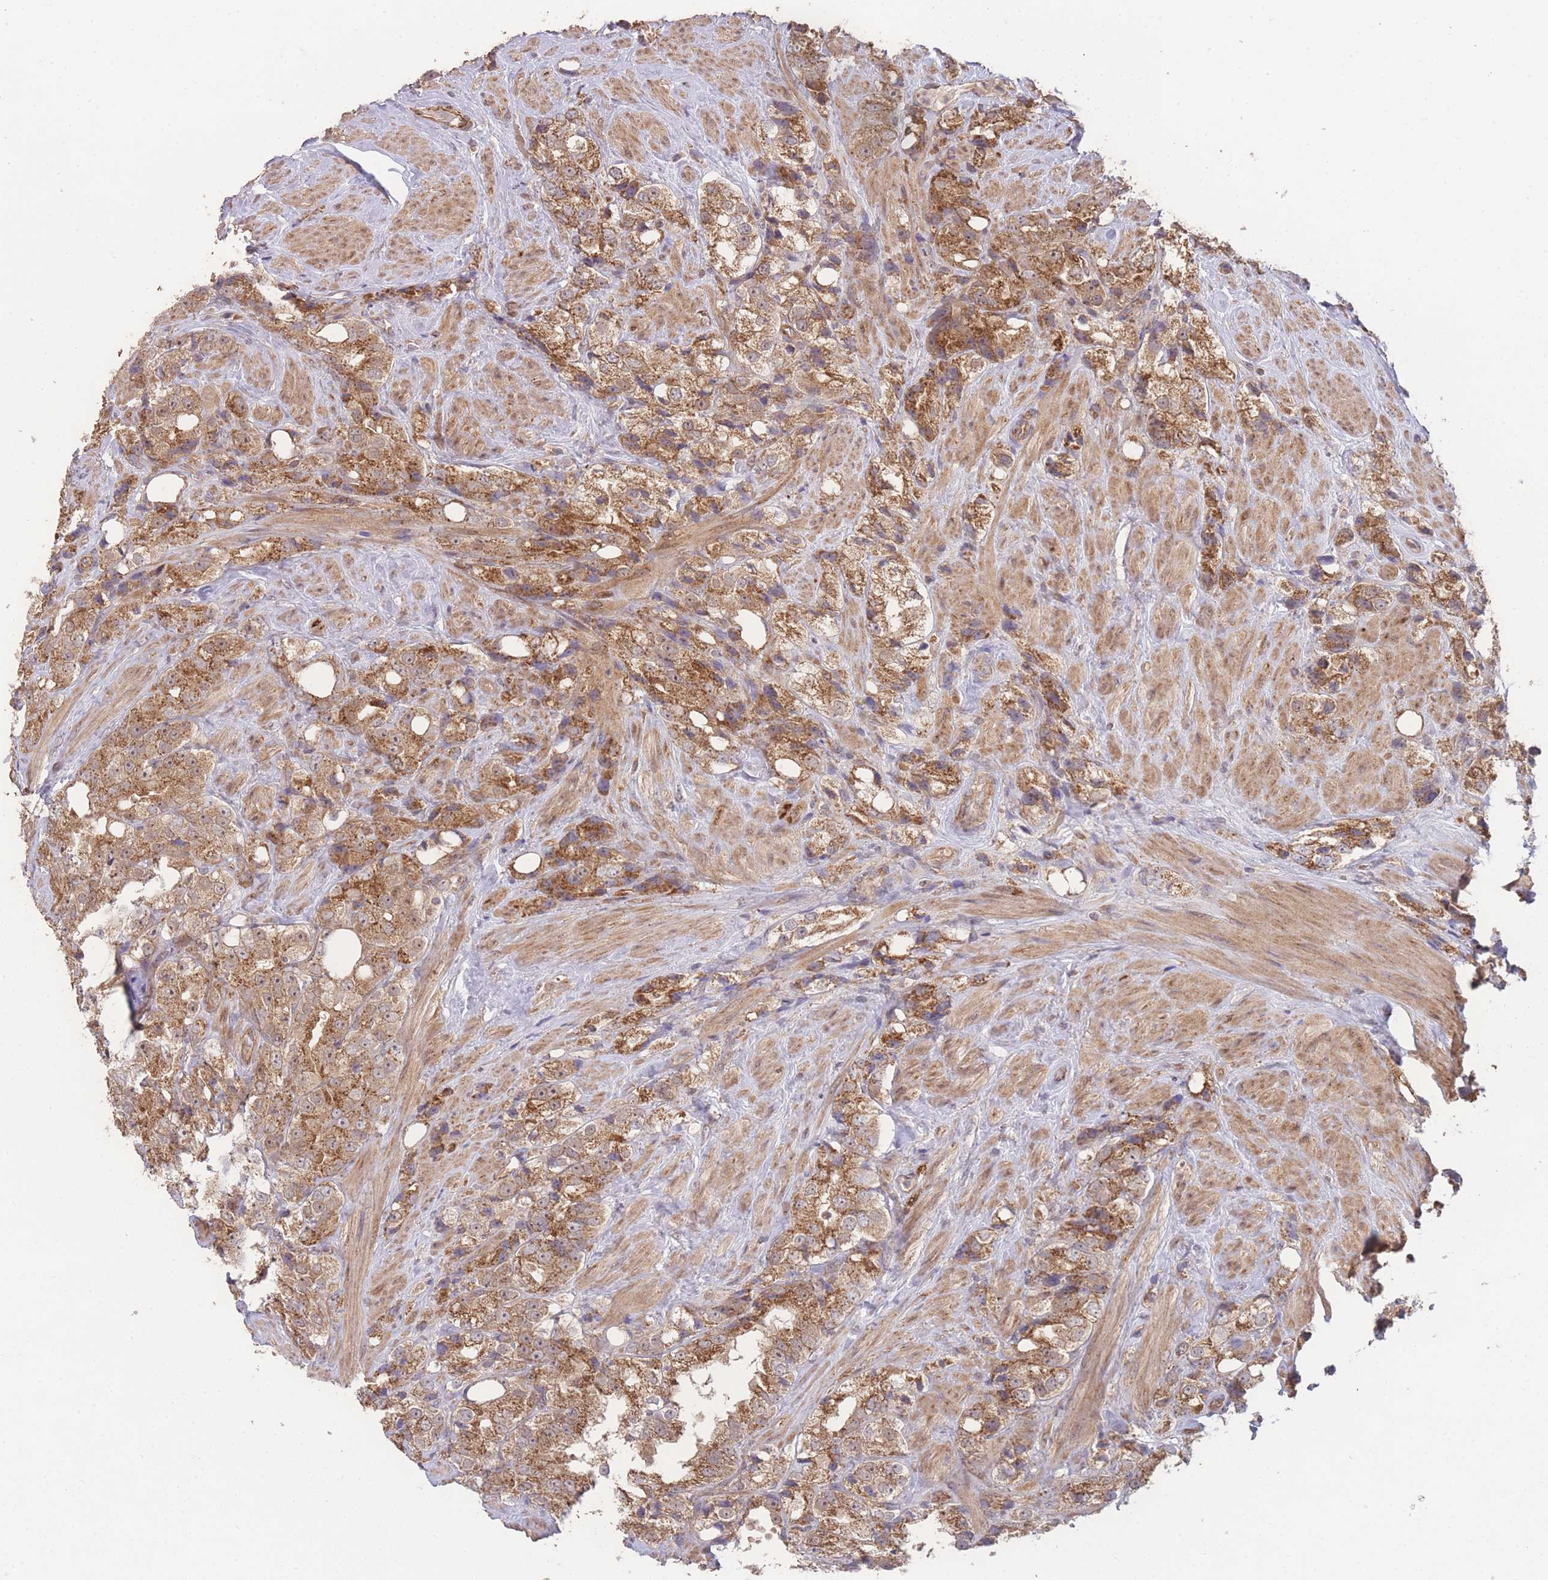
{"staining": {"intensity": "moderate", "quantity": ">75%", "location": "cytoplasmic/membranous"}, "tissue": "prostate cancer", "cell_type": "Tumor cells", "image_type": "cancer", "snomed": [{"axis": "morphology", "description": "Adenocarcinoma, NOS"}, {"axis": "topography", "description": "Prostate"}], "caption": "Immunohistochemical staining of human adenocarcinoma (prostate) reveals moderate cytoplasmic/membranous protein expression in approximately >75% of tumor cells. (Stains: DAB (3,3'-diaminobenzidine) in brown, nuclei in blue, Microscopy: brightfield microscopy at high magnification).", "gene": "PXMP4", "patient": {"sex": "male", "age": 79}}